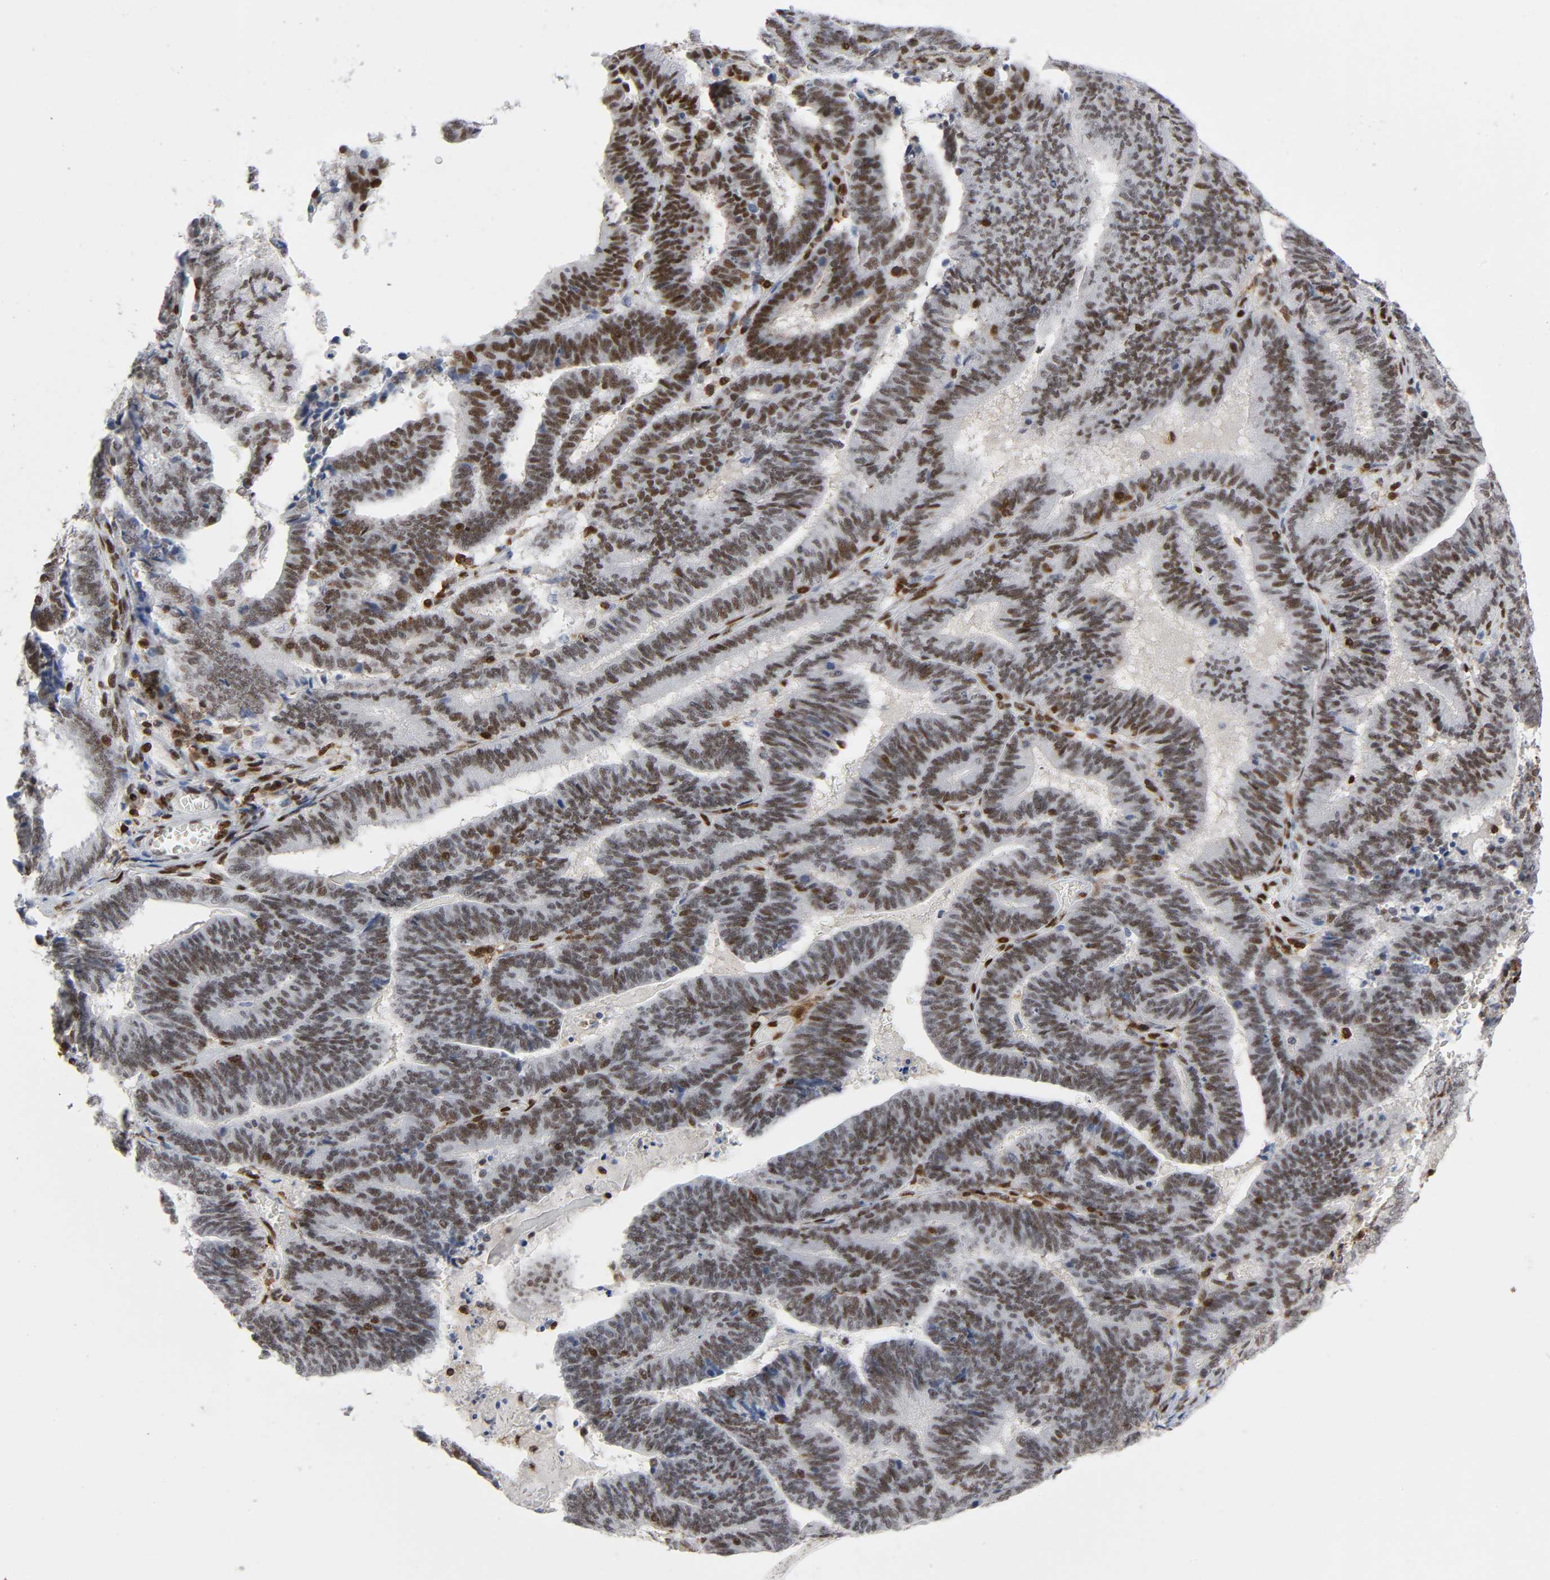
{"staining": {"intensity": "moderate", "quantity": ">75%", "location": "nuclear"}, "tissue": "endometrial cancer", "cell_type": "Tumor cells", "image_type": "cancer", "snomed": [{"axis": "morphology", "description": "Adenocarcinoma, NOS"}, {"axis": "topography", "description": "Uterus"}], "caption": "The image demonstrates immunohistochemical staining of adenocarcinoma (endometrial). There is moderate nuclear positivity is present in about >75% of tumor cells.", "gene": "WAS", "patient": {"sex": "female", "age": 83}}